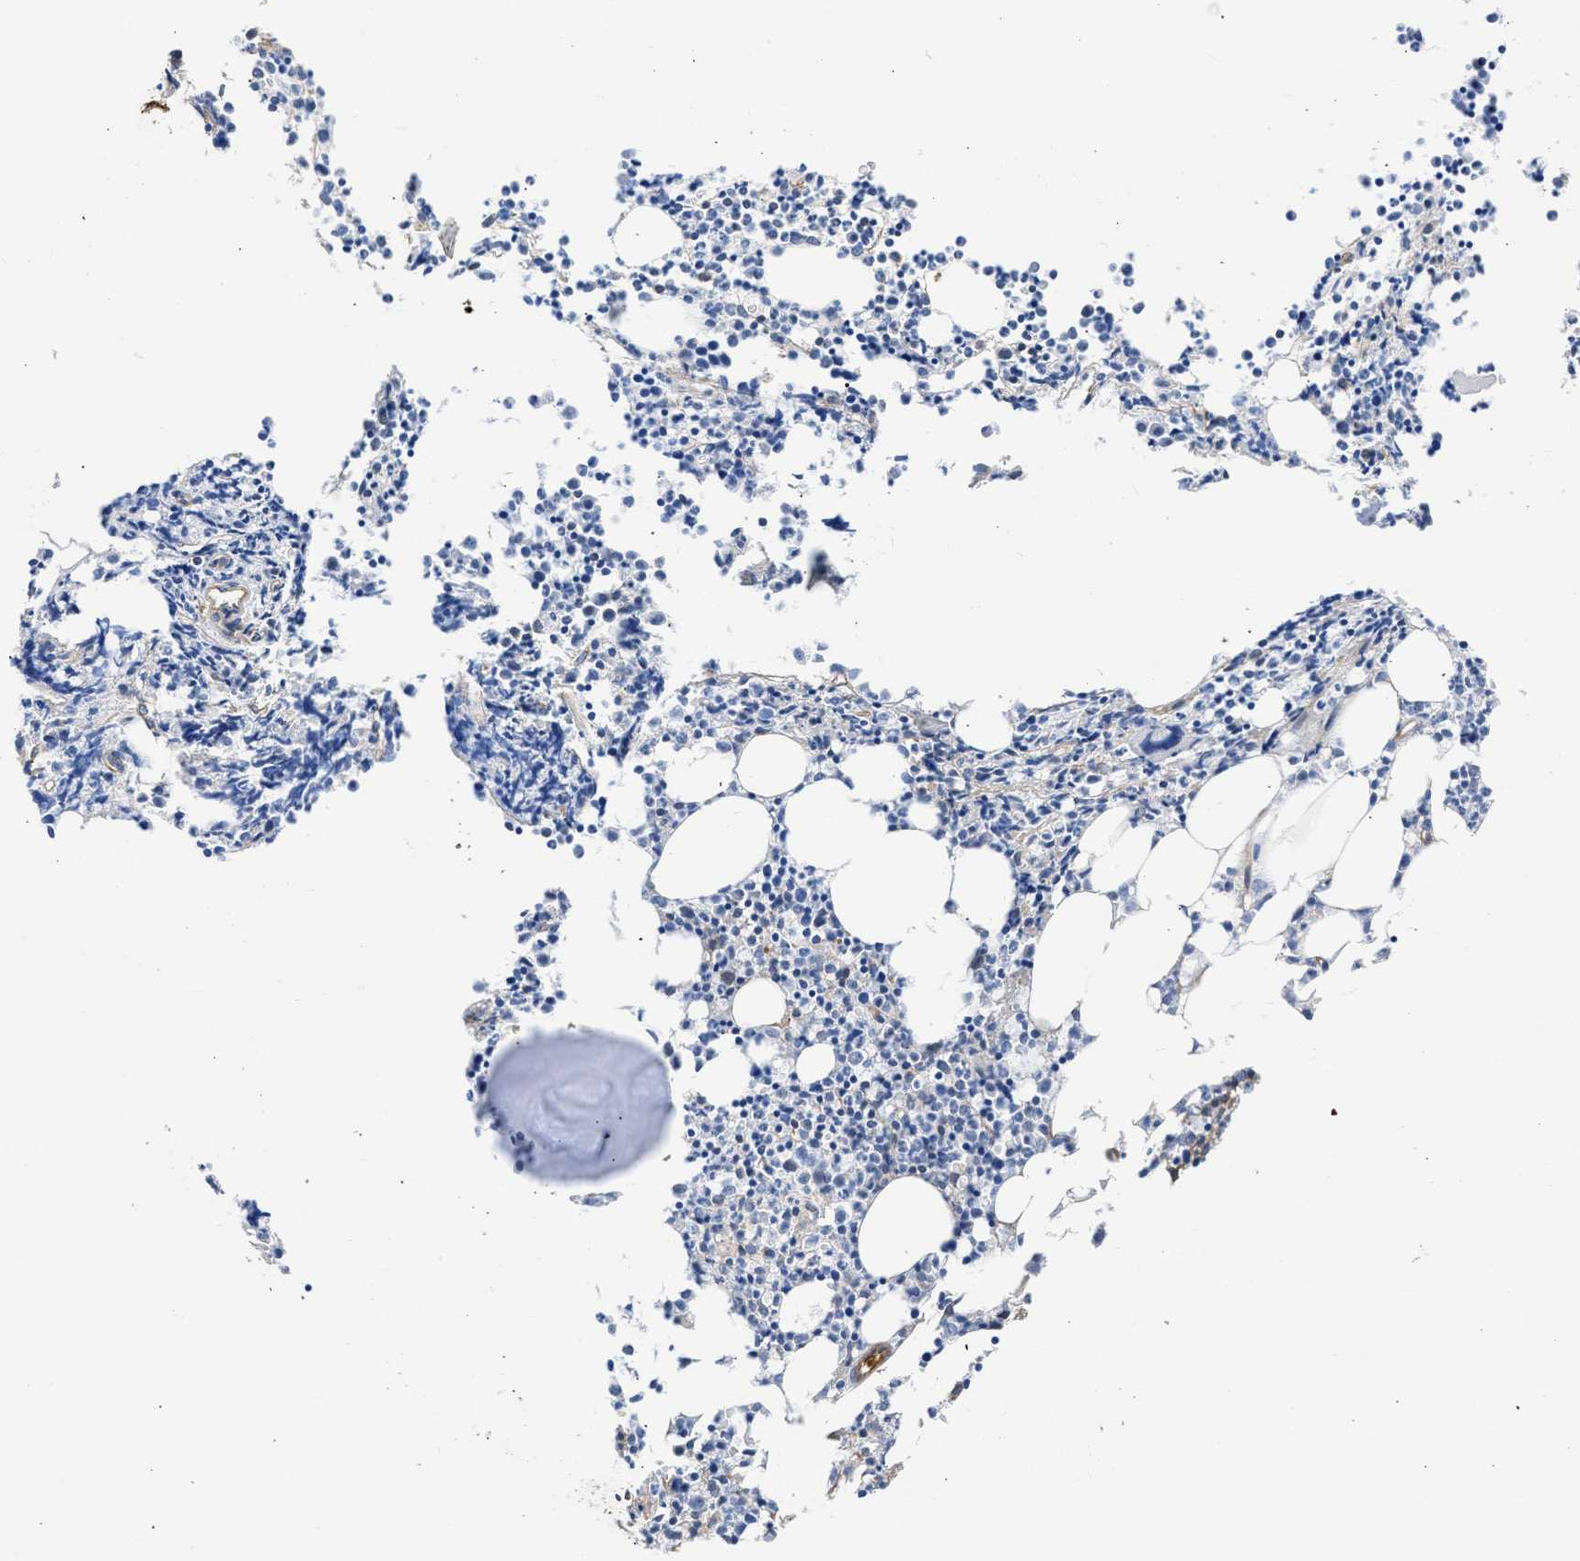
{"staining": {"intensity": "strong", "quantity": "25%-75%", "location": "cytoplasmic/membranous,nuclear"}, "tissue": "bone marrow", "cell_type": "Hematopoietic cells", "image_type": "normal", "snomed": [{"axis": "morphology", "description": "Normal tissue, NOS"}, {"axis": "morphology", "description": "Inflammation, NOS"}, {"axis": "topography", "description": "Bone marrow"}], "caption": "The image exhibits a brown stain indicating the presence of a protein in the cytoplasmic/membranous,nuclear of hematopoietic cells in bone marrow. Immunohistochemistry (ihc) stains the protein in brown and the nuclei are stained blue.", "gene": "MAS1L", "patient": {"sex": "female", "age": 53}}